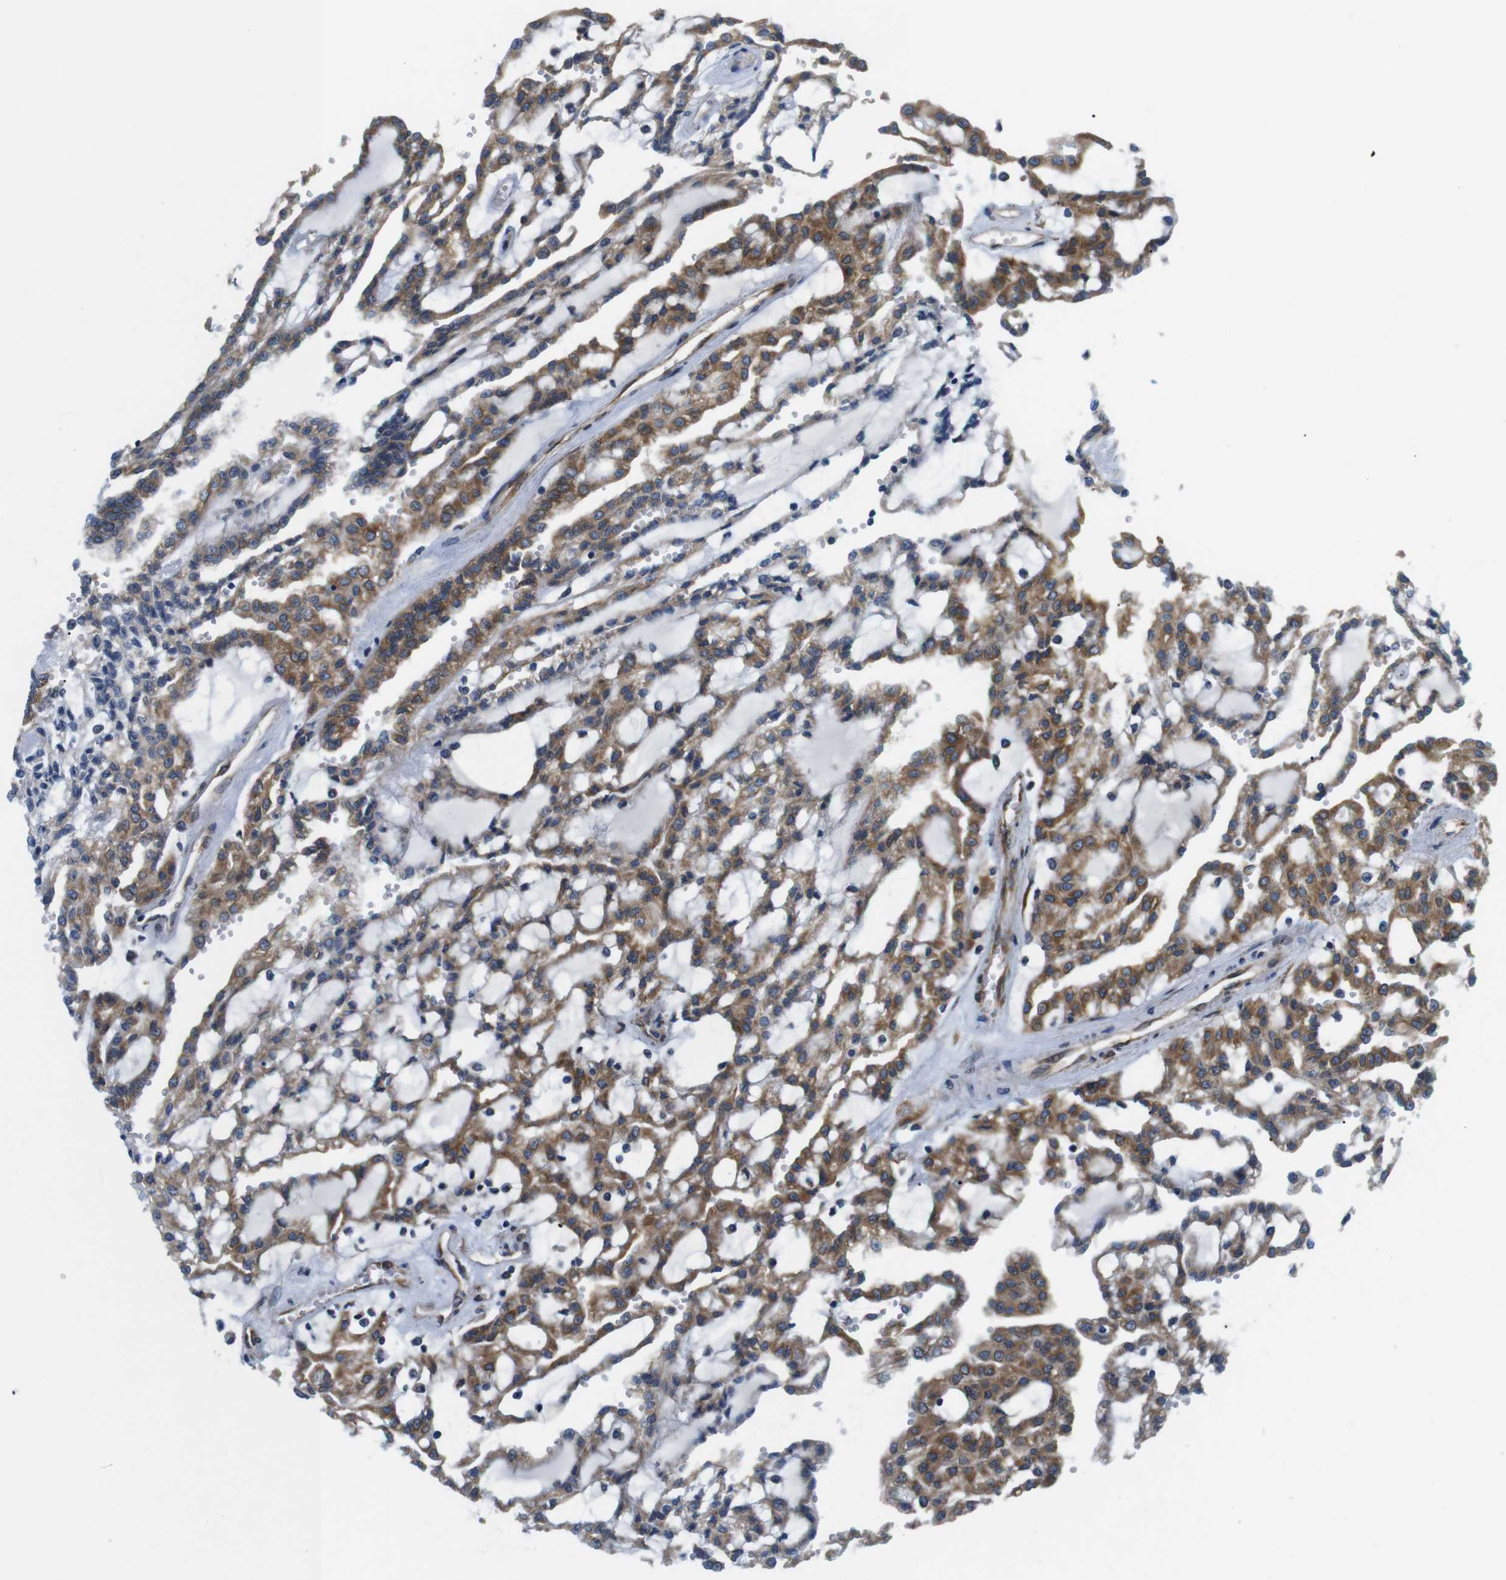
{"staining": {"intensity": "moderate", "quantity": ">75%", "location": "cytoplasmic/membranous"}, "tissue": "renal cancer", "cell_type": "Tumor cells", "image_type": "cancer", "snomed": [{"axis": "morphology", "description": "Adenocarcinoma, NOS"}, {"axis": "topography", "description": "Kidney"}], "caption": "A brown stain shows moderate cytoplasmic/membranous positivity of a protein in adenocarcinoma (renal) tumor cells.", "gene": "HACD3", "patient": {"sex": "male", "age": 63}}